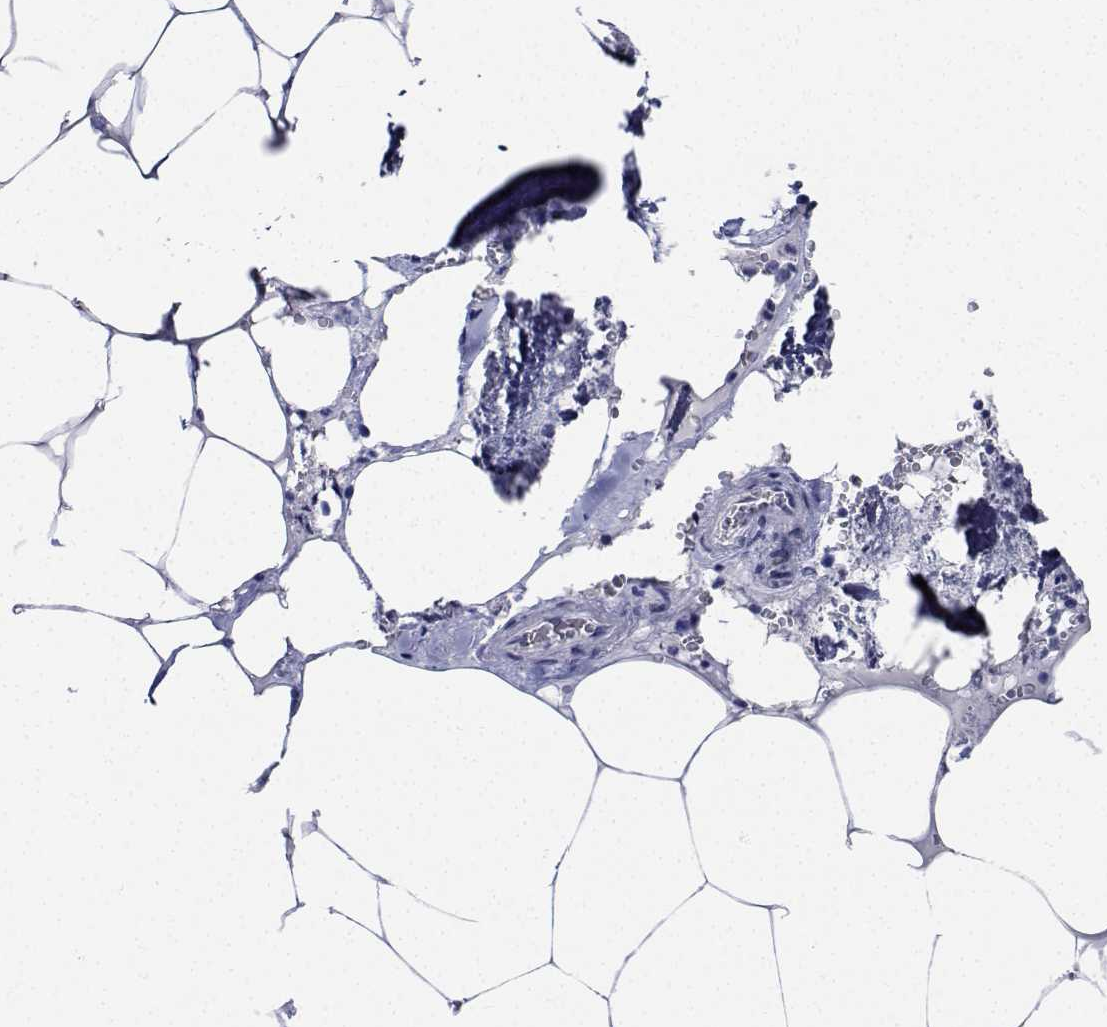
{"staining": {"intensity": "negative", "quantity": "none", "location": "none"}, "tissue": "bone marrow", "cell_type": "Hematopoietic cells", "image_type": "normal", "snomed": [{"axis": "morphology", "description": "Normal tissue, NOS"}, {"axis": "topography", "description": "Bone marrow"}], "caption": "Histopathology image shows no protein staining in hematopoietic cells of normal bone marrow.", "gene": "CDHR3", "patient": {"sex": "male", "age": 54}}